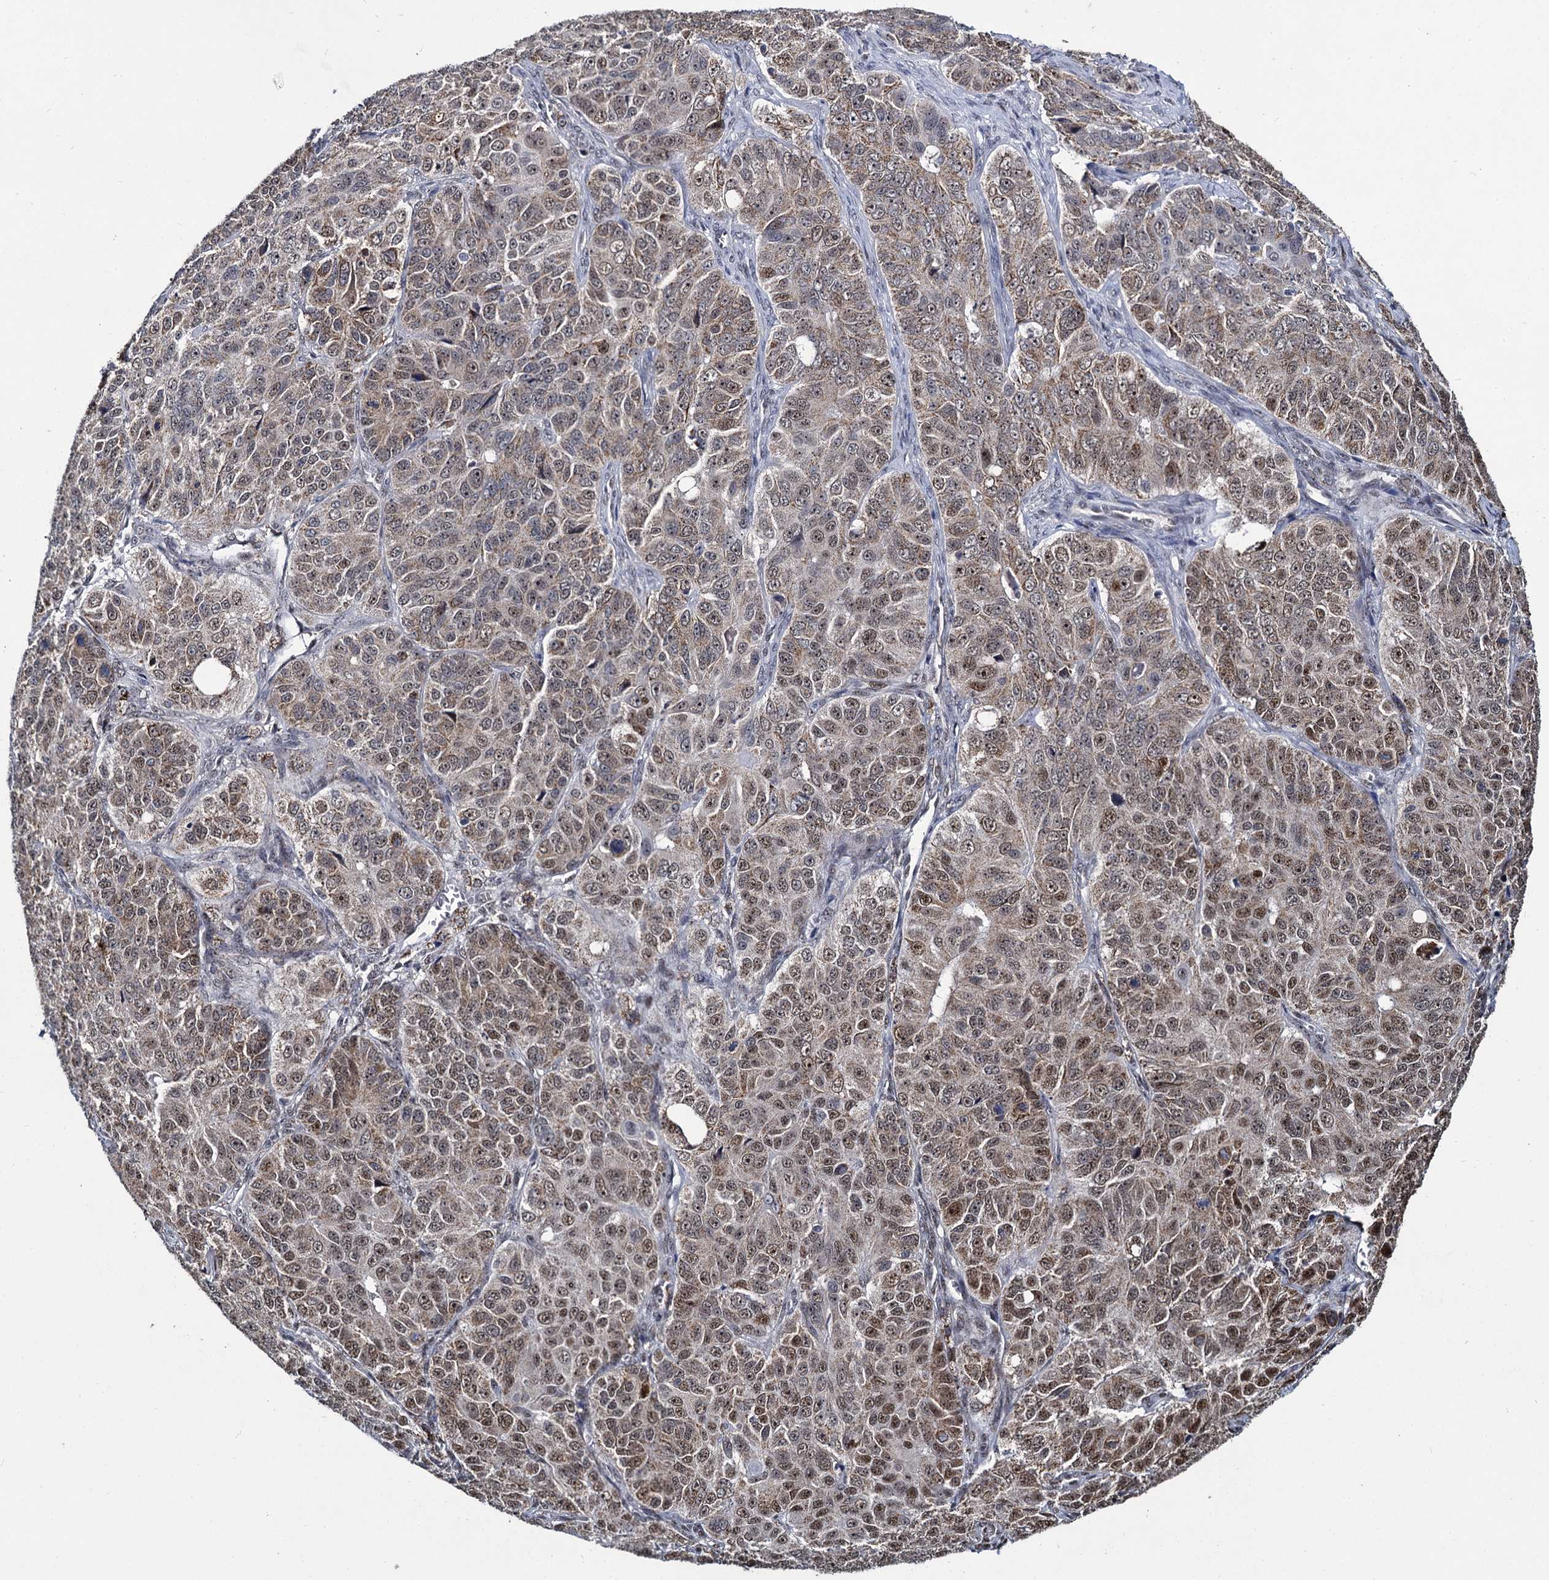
{"staining": {"intensity": "moderate", "quantity": "25%-75%", "location": "cytoplasmic/membranous,nuclear"}, "tissue": "ovarian cancer", "cell_type": "Tumor cells", "image_type": "cancer", "snomed": [{"axis": "morphology", "description": "Carcinoma, endometroid"}, {"axis": "topography", "description": "Ovary"}], "caption": "Human ovarian cancer stained with a brown dye displays moderate cytoplasmic/membranous and nuclear positive positivity in approximately 25%-75% of tumor cells.", "gene": "RPUSD4", "patient": {"sex": "female", "age": 51}}